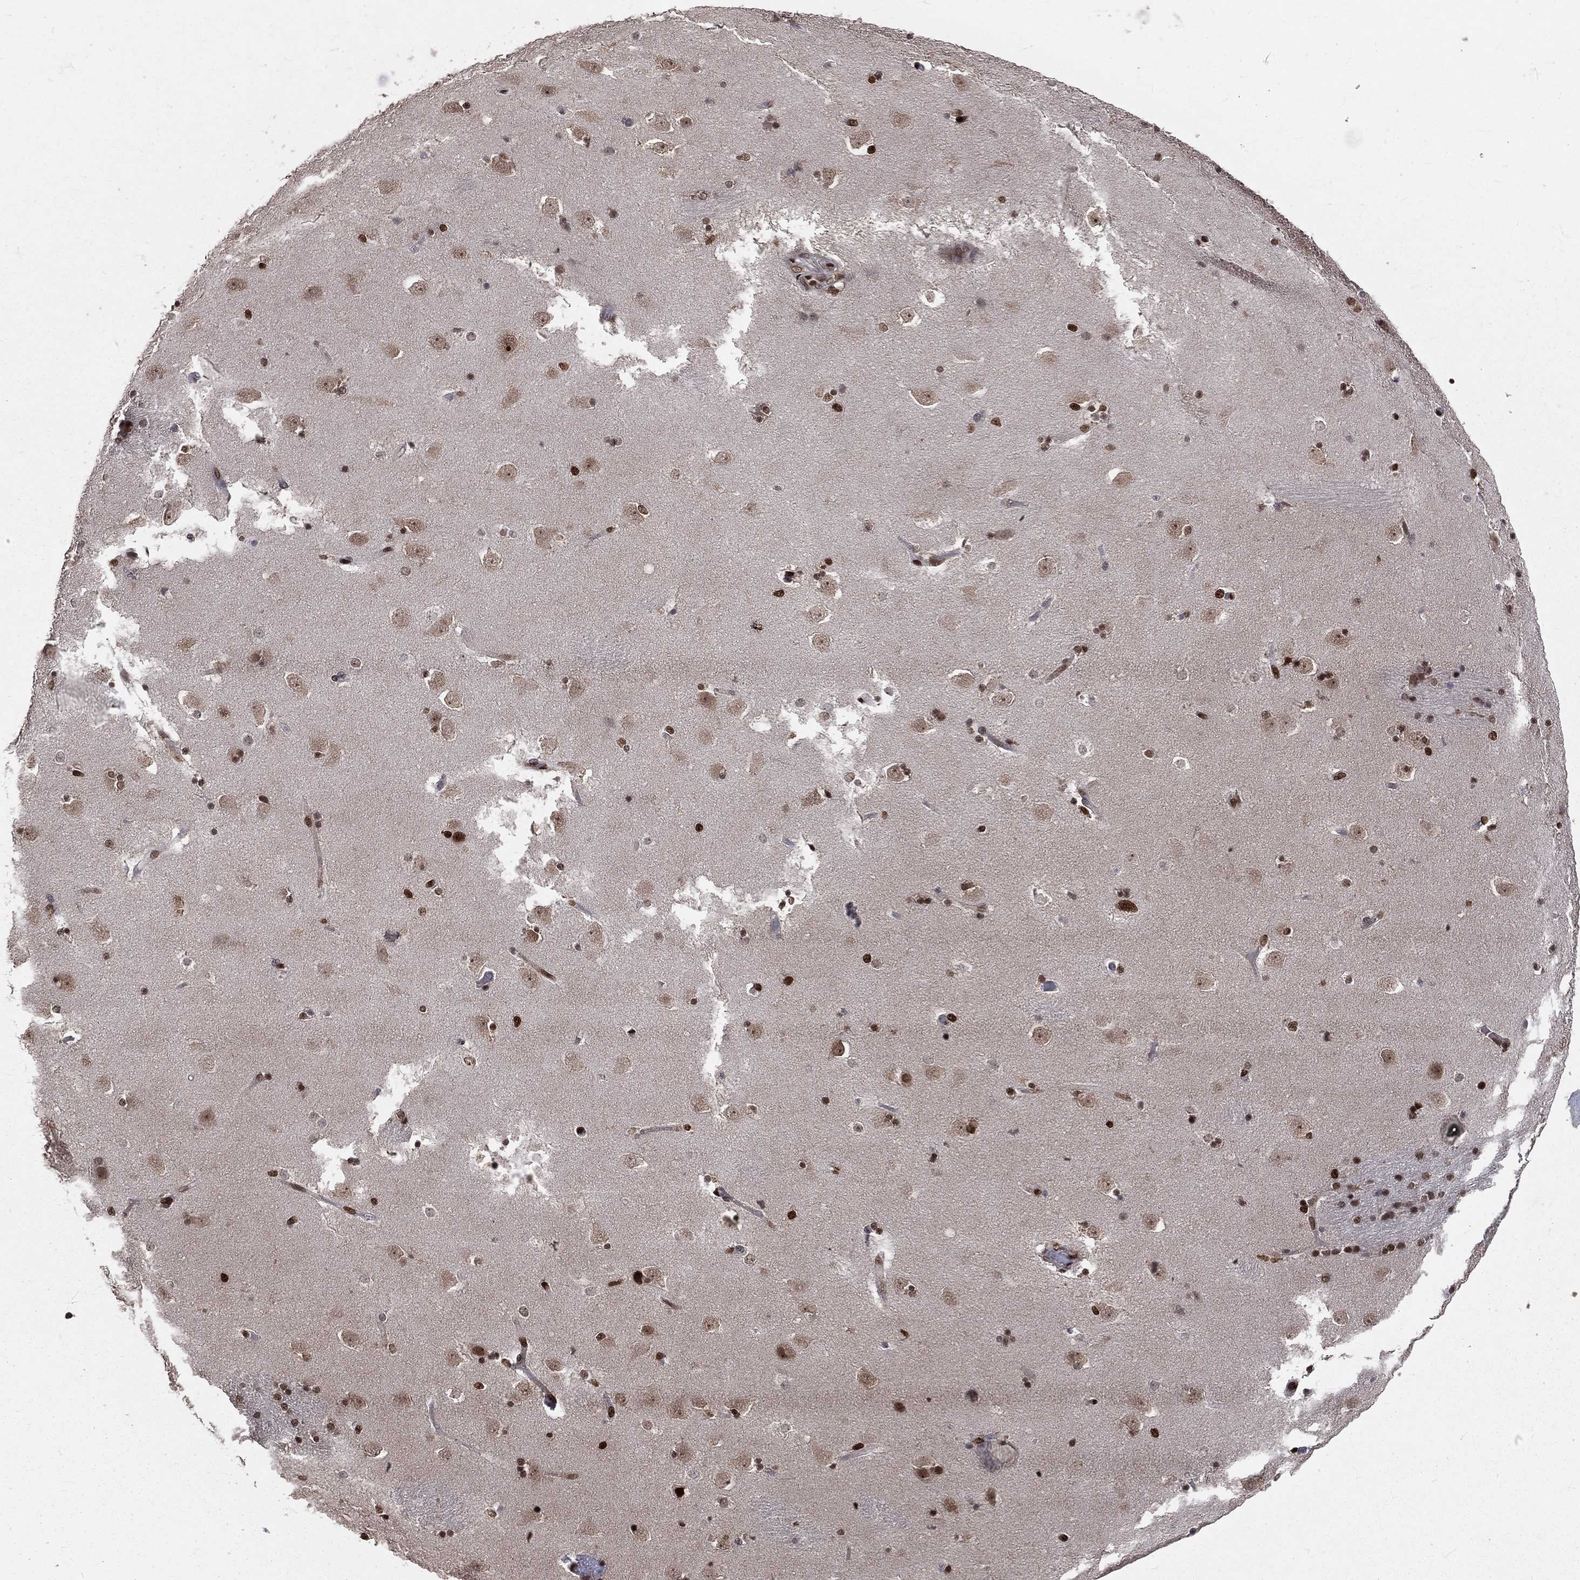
{"staining": {"intensity": "strong", "quantity": "<25%", "location": "nuclear"}, "tissue": "caudate", "cell_type": "Glial cells", "image_type": "normal", "snomed": [{"axis": "morphology", "description": "Normal tissue, NOS"}, {"axis": "topography", "description": "Lateral ventricle wall"}], "caption": "Unremarkable caudate shows strong nuclear positivity in approximately <25% of glial cells, visualized by immunohistochemistry.", "gene": "POLB", "patient": {"sex": "male", "age": 51}}